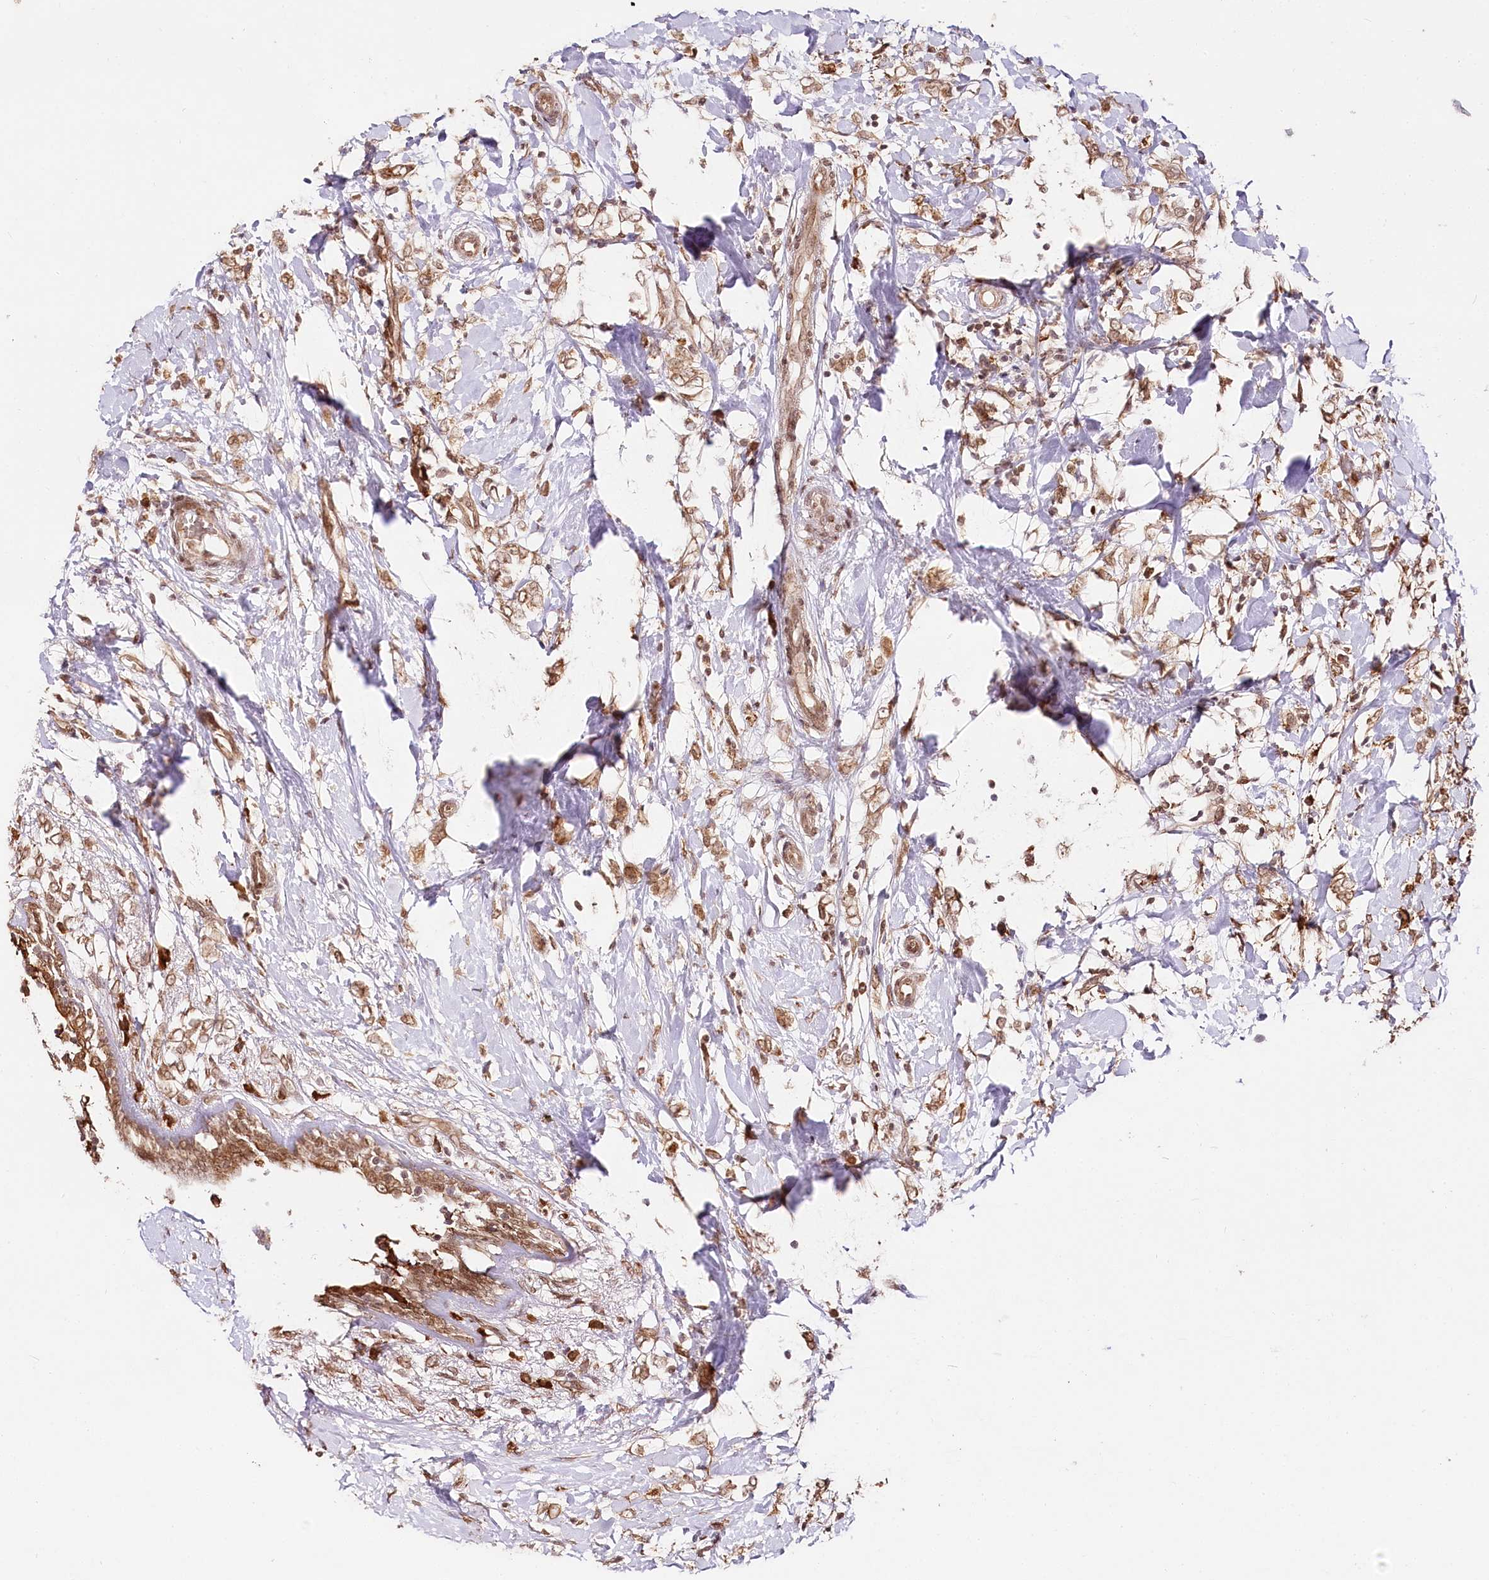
{"staining": {"intensity": "moderate", "quantity": ">75%", "location": "cytoplasmic/membranous,nuclear"}, "tissue": "breast cancer", "cell_type": "Tumor cells", "image_type": "cancer", "snomed": [{"axis": "morphology", "description": "Normal tissue, NOS"}, {"axis": "morphology", "description": "Lobular carcinoma"}, {"axis": "topography", "description": "Breast"}], "caption": "A medium amount of moderate cytoplasmic/membranous and nuclear positivity is present in approximately >75% of tumor cells in breast lobular carcinoma tissue.", "gene": "ENSG00000144785", "patient": {"sex": "female", "age": 47}}